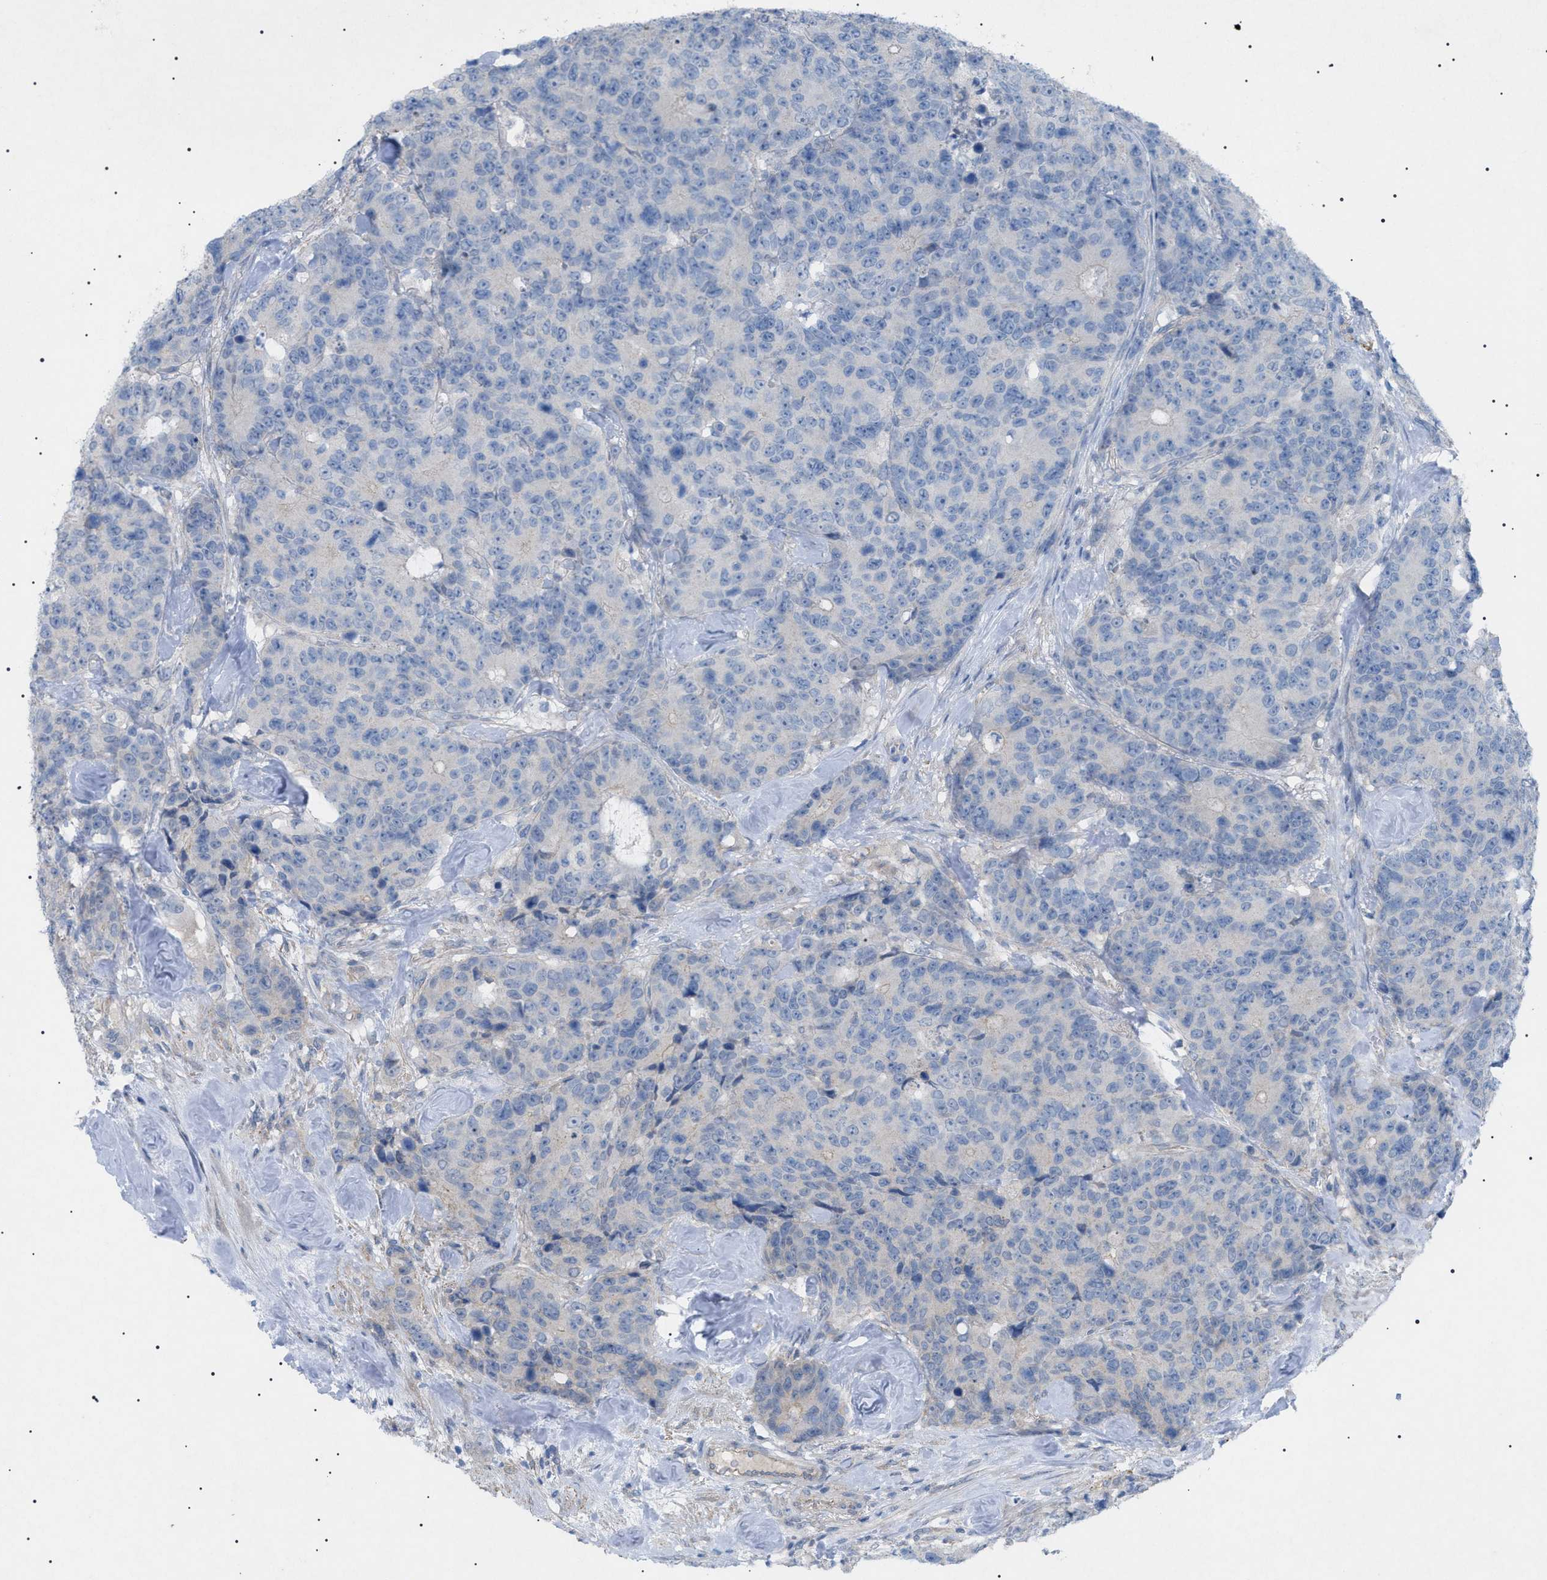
{"staining": {"intensity": "negative", "quantity": "none", "location": "none"}, "tissue": "colorectal cancer", "cell_type": "Tumor cells", "image_type": "cancer", "snomed": [{"axis": "morphology", "description": "Adenocarcinoma, NOS"}, {"axis": "topography", "description": "Colon"}], "caption": "A micrograph of human colorectal cancer is negative for staining in tumor cells.", "gene": "ADAMTS1", "patient": {"sex": "female", "age": 86}}